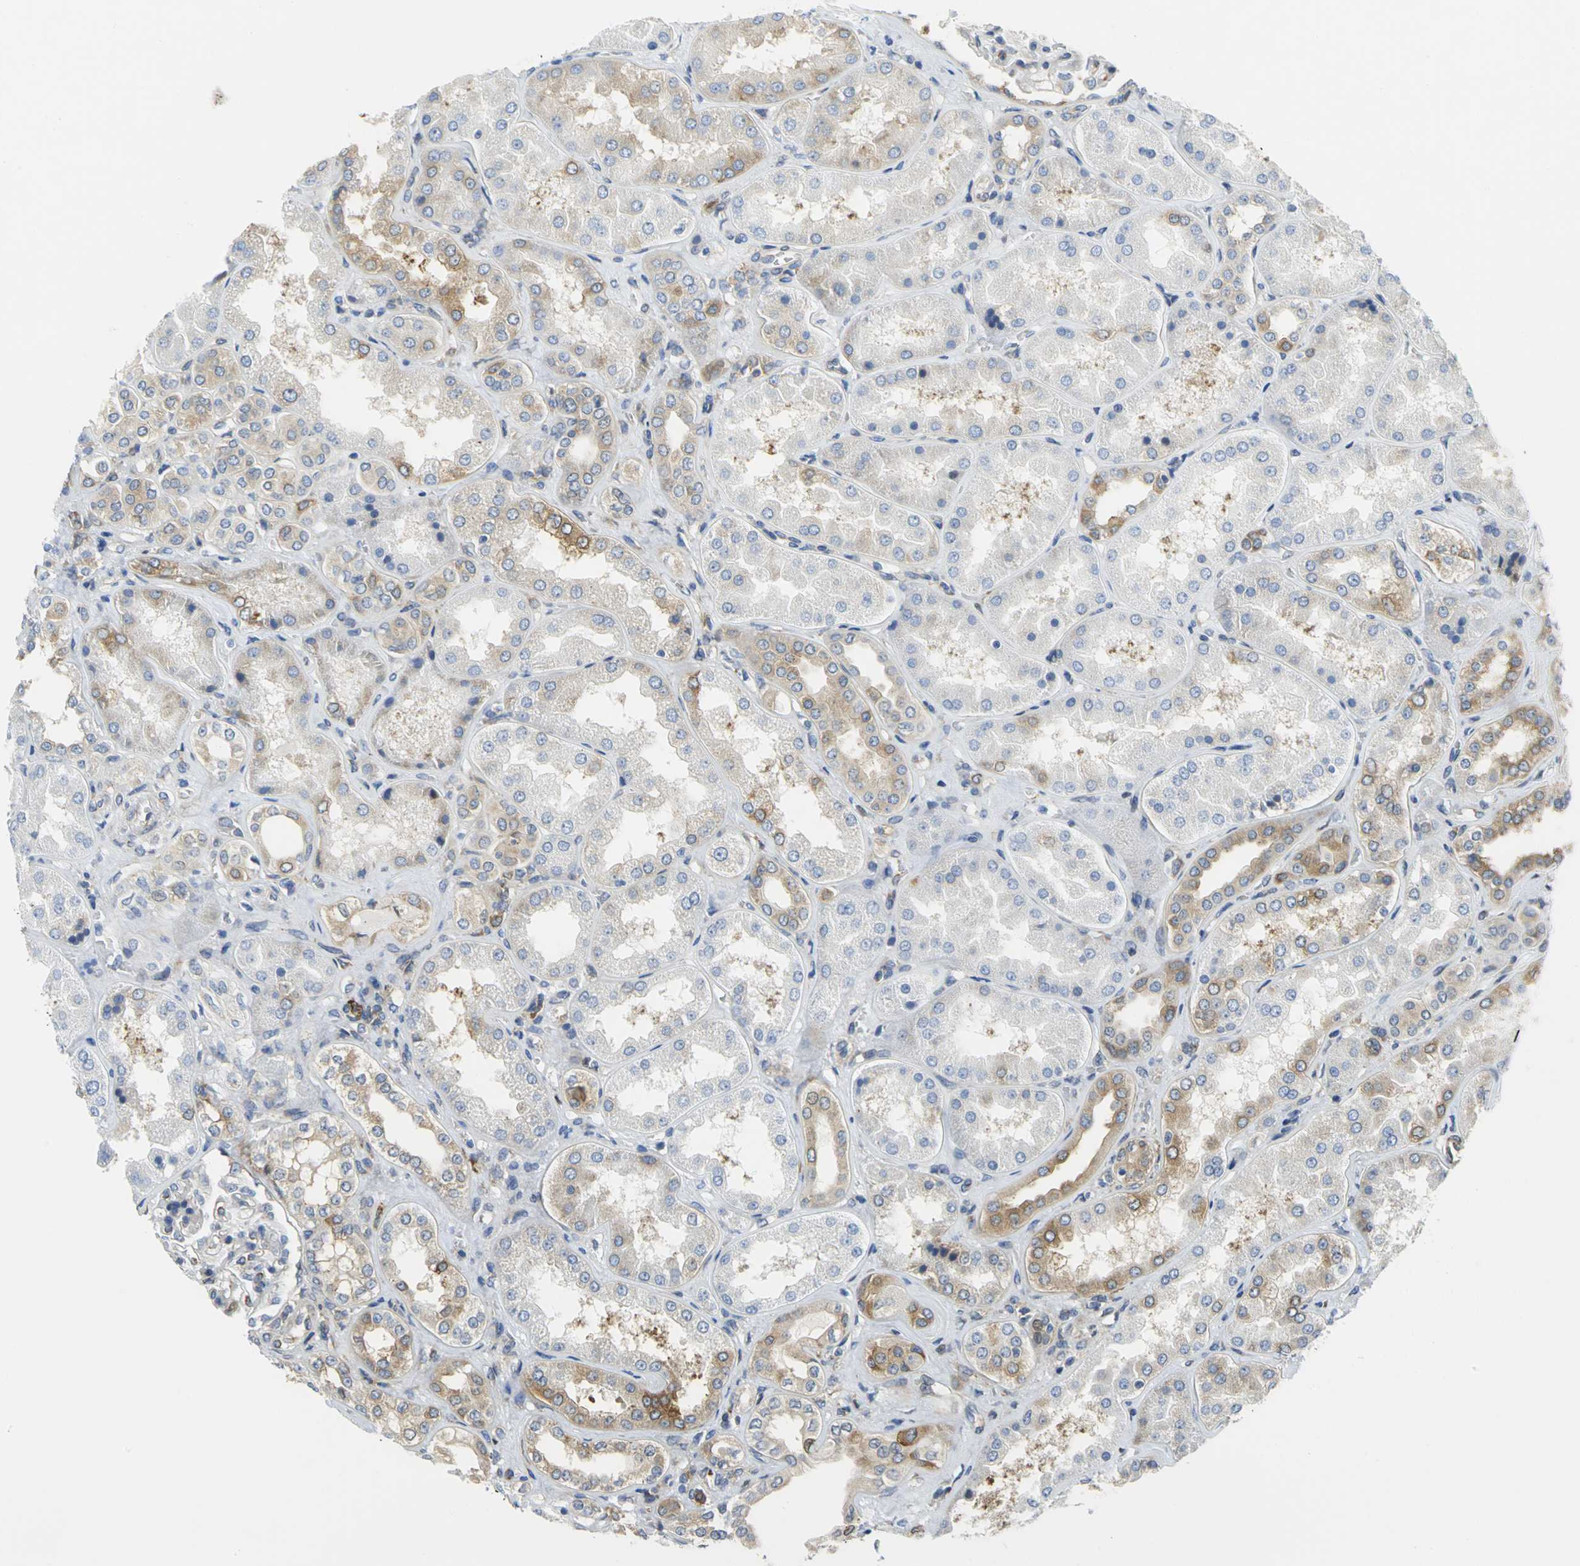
{"staining": {"intensity": "moderate", "quantity": "<25%", "location": "cytoplasmic/membranous,nuclear"}, "tissue": "kidney", "cell_type": "Cells in glomeruli", "image_type": "normal", "snomed": [{"axis": "morphology", "description": "Normal tissue, NOS"}, {"axis": "topography", "description": "Kidney"}], "caption": "Immunohistochemical staining of unremarkable kidney shows moderate cytoplasmic/membranous,nuclear protein staining in about <25% of cells in glomeruli.", "gene": "YBX1", "patient": {"sex": "female", "age": 56}}